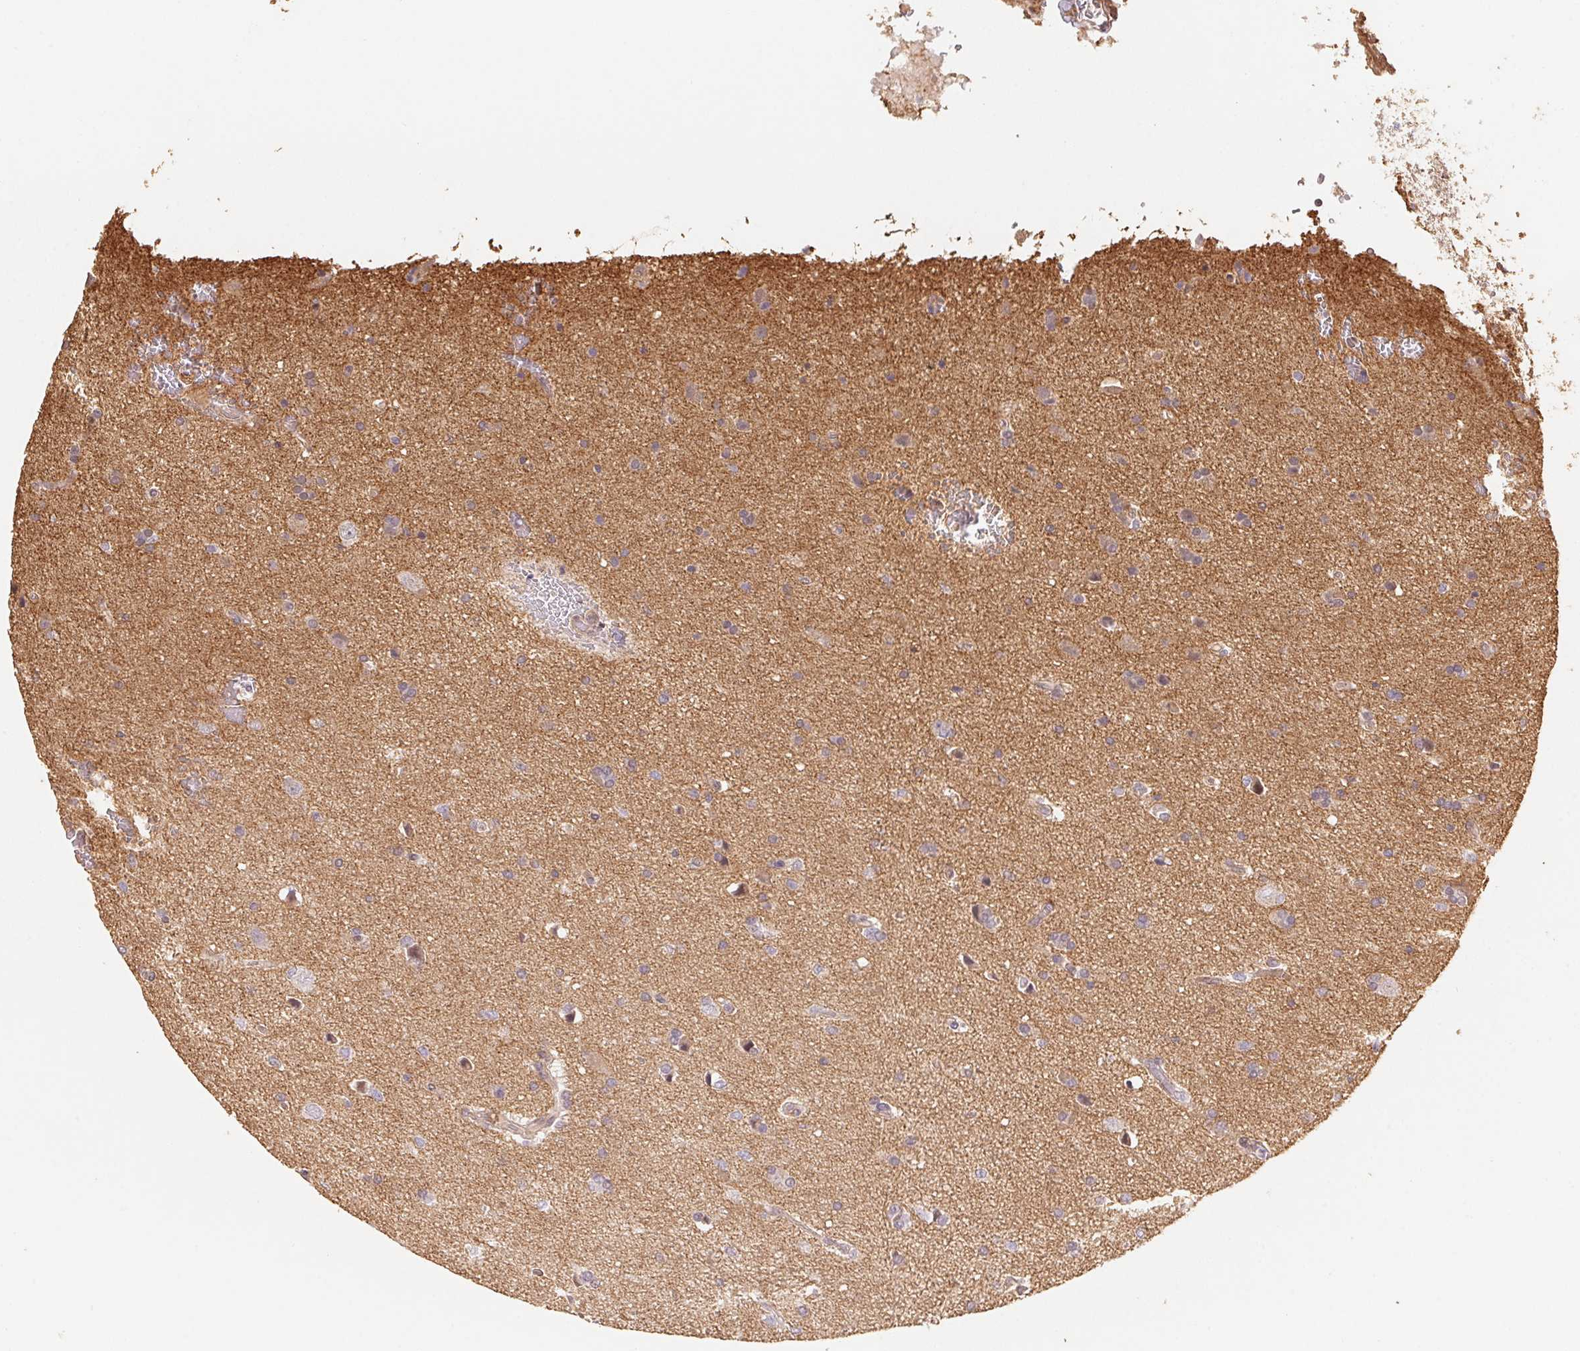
{"staining": {"intensity": "negative", "quantity": "none", "location": "none"}, "tissue": "glioma", "cell_type": "Tumor cells", "image_type": "cancer", "snomed": [{"axis": "morphology", "description": "Glioma, malignant, High grade"}, {"axis": "topography", "description": "Cerebral cortex"}], "caption": "IHC micrograph of glioma stained for a protein (brown), which displays no positivity in tumor cells.", "gene": "TMEM222", "patient": {"sex": "male", "age": 70}}